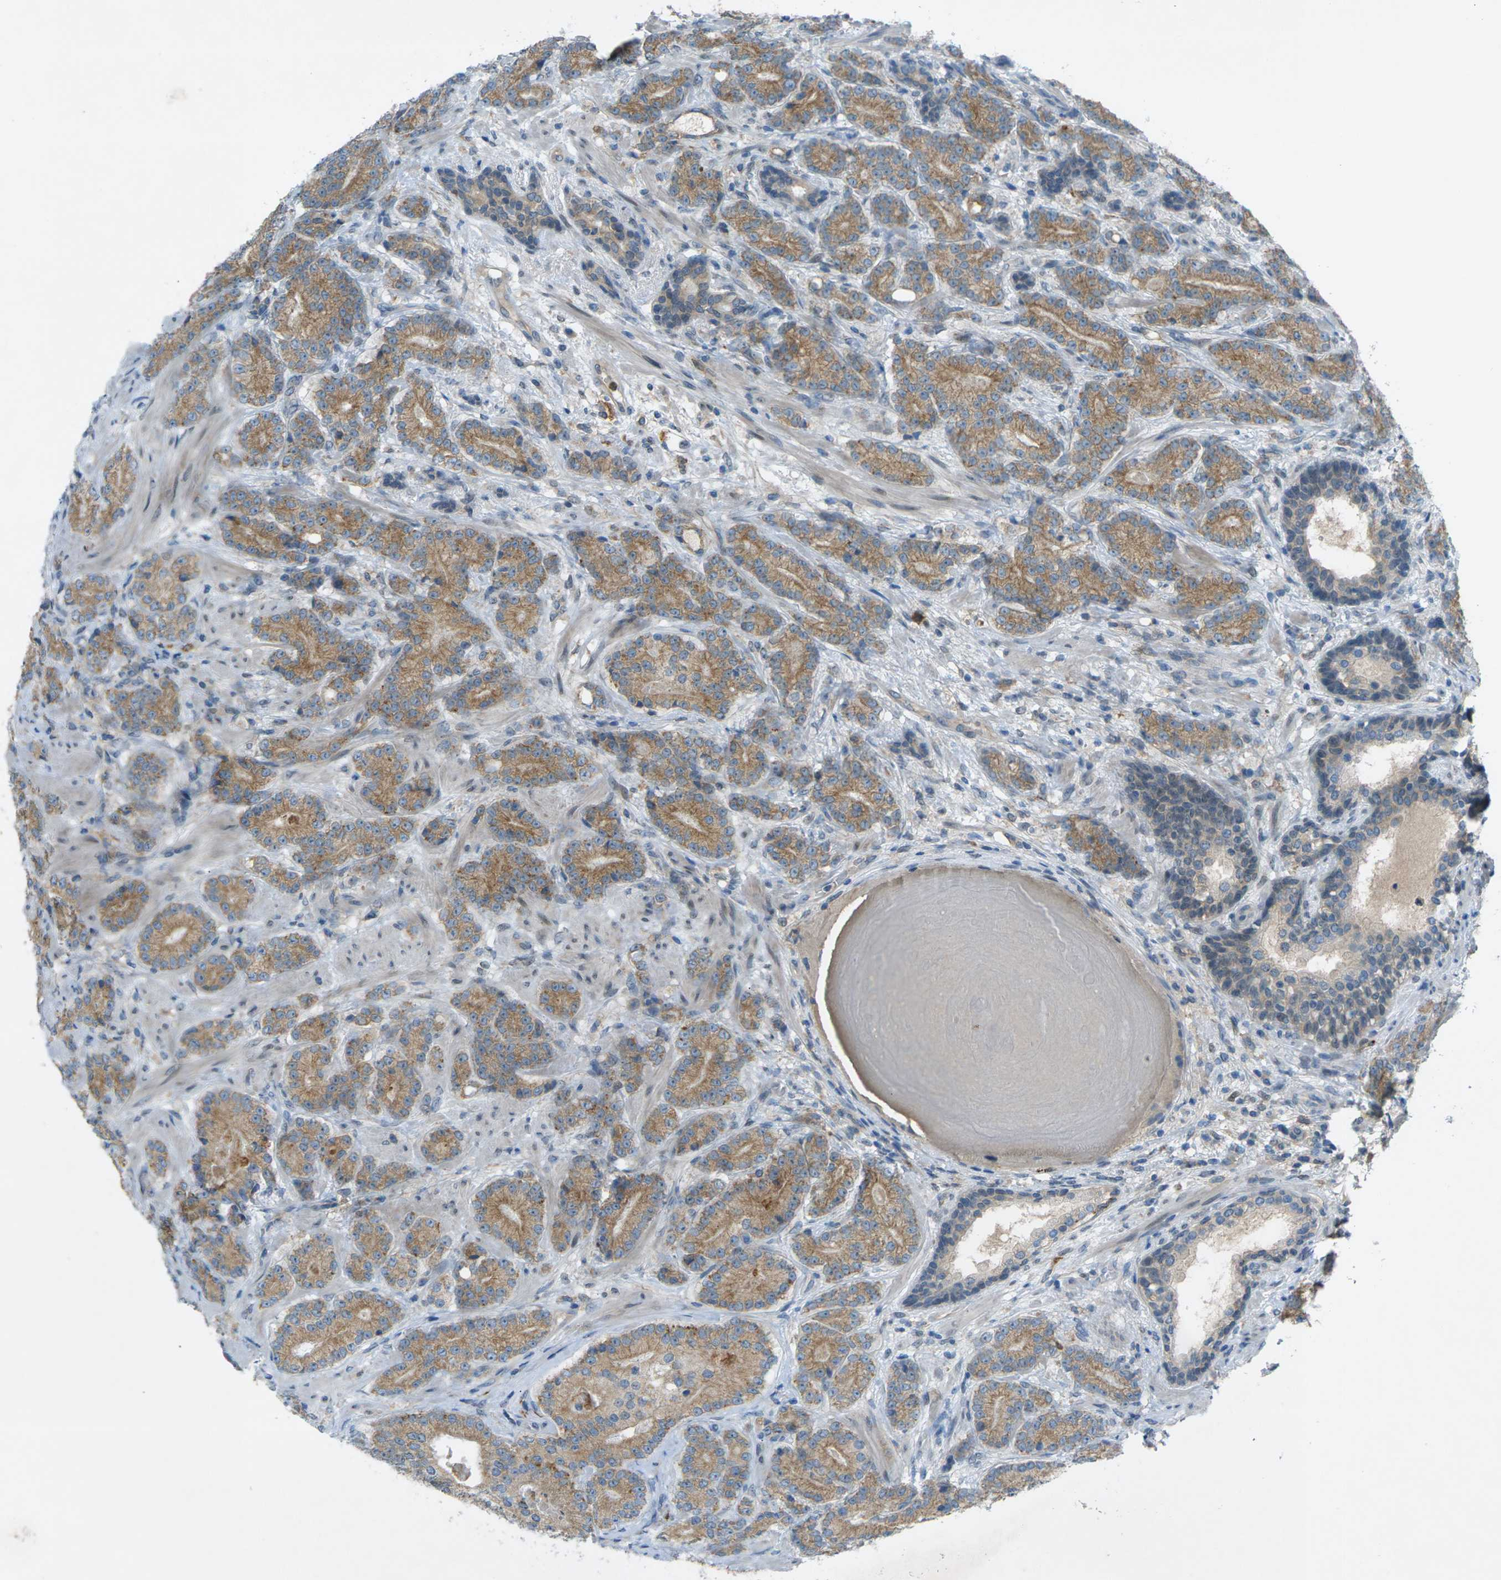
{"staining": {"intensity": "moderate", "quantity": ">75%", "location": "cytoplasmic/membranous"}, "tissue": "prostate cancer", "cell_type": "Tumor cells", "image_type": "cancer", "snomed": [{"axis": "morphology", "description": "Adenocarcinoma, High grade"}, {"axis": "topography", "description": "Prostate"}], "caption": "Prostate high-grade adenocarcinoma stained with a protein marker exhibits moderate staining in tumor cells.", "gene": "DYRK1A", "patient": {"sex": "male", "age": 61}}